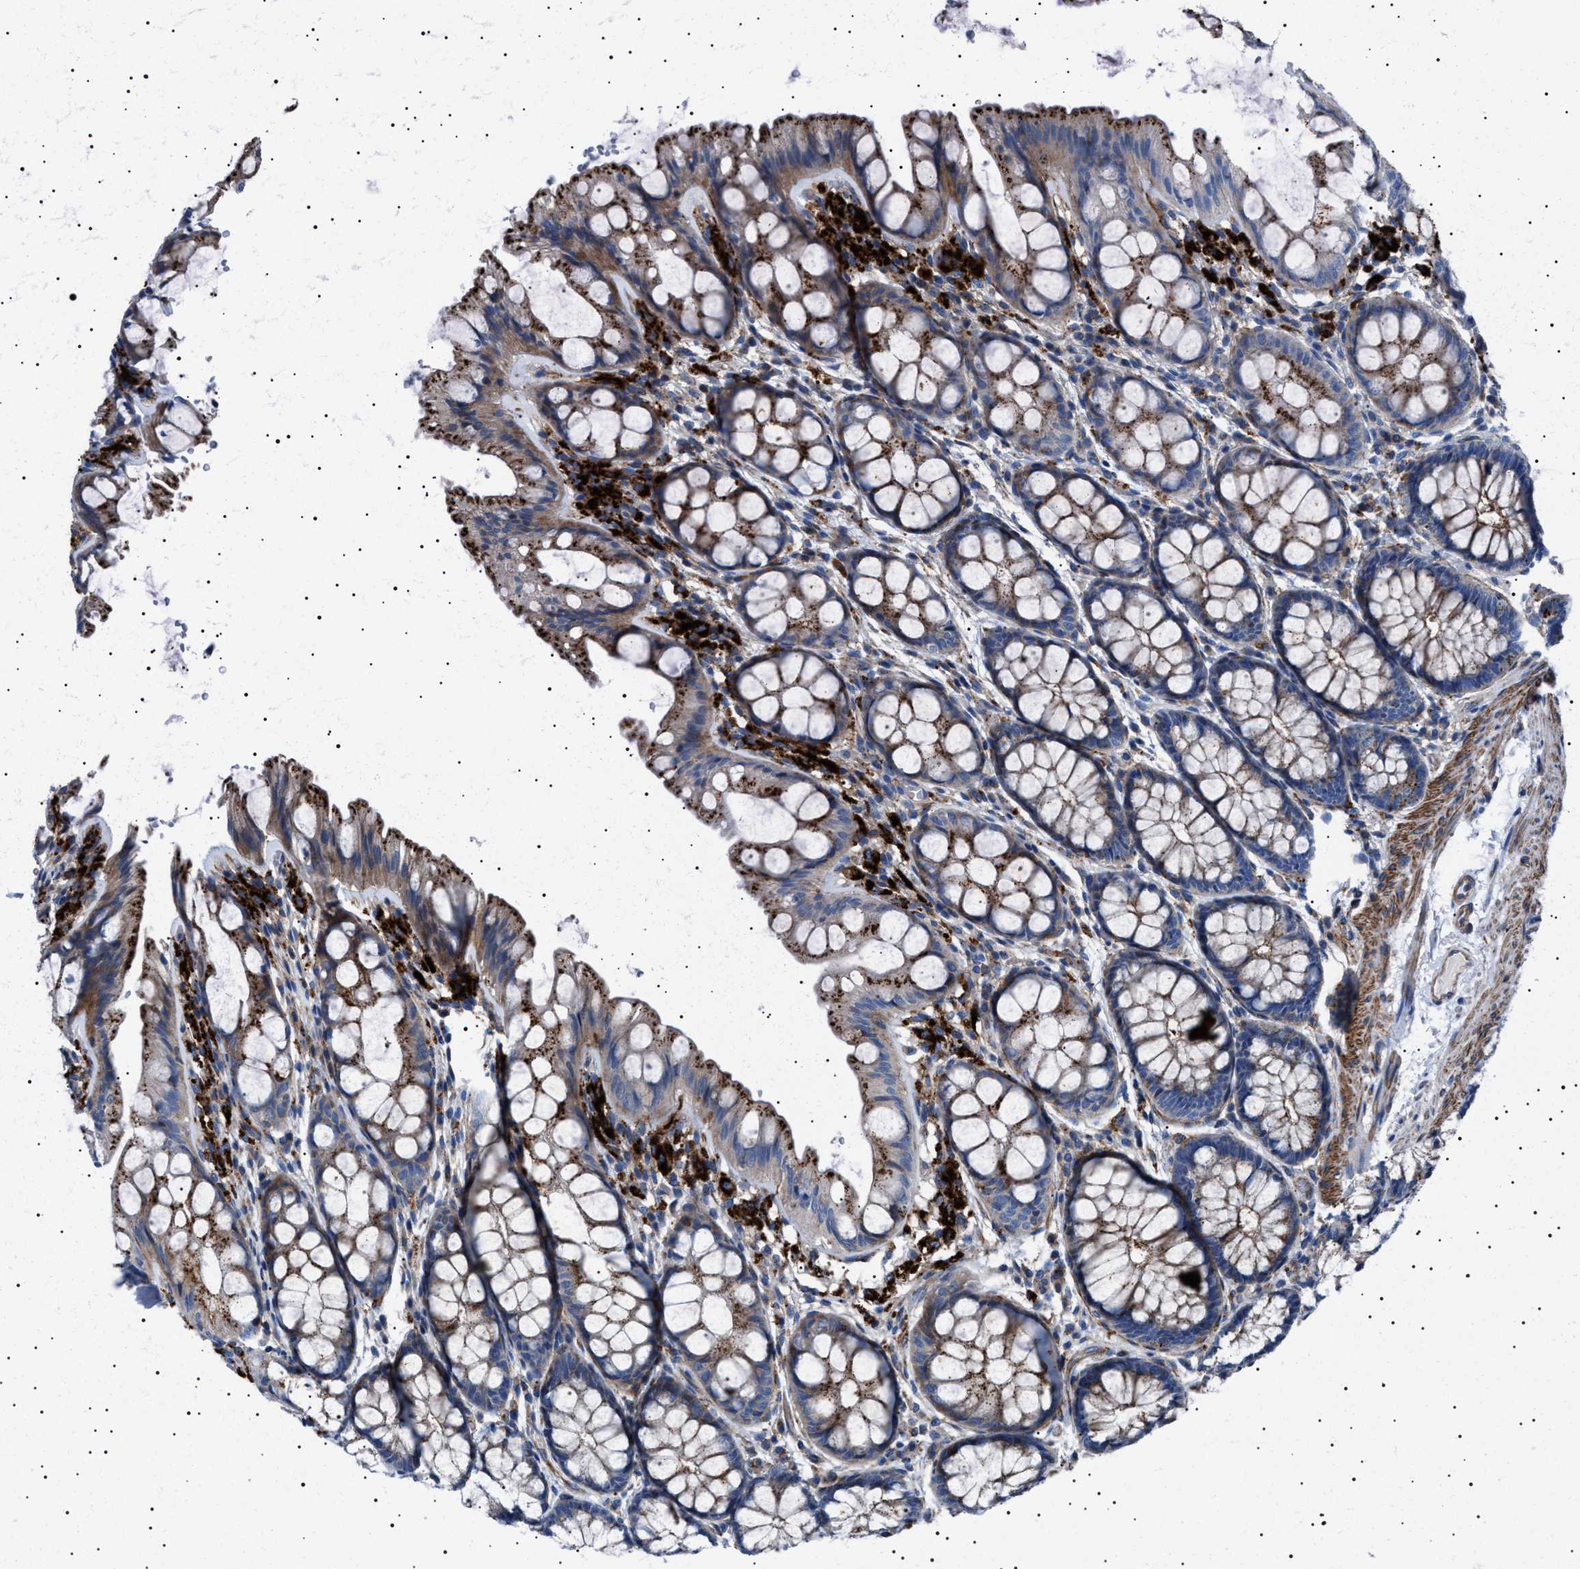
{"staining": {"intensity": "moderate", "quantity": ">75%", "location": "cytoplasmic/membranous"}, "tissue": "colon", "cell_type": "Endothelial cells", "image_type": "normal", "snomed": [{"axis": "morphology", "description": "Normal tissue, NOS"}, {"axis": "topography", "description": "Colon"}], "caption": "Immunohistochemical staining of normal human colon reveals moderate cytoplasmic/membranous protein positivity in approximately >75% of endothelial cells. The protein is shown in brown color, while the nuclei are stained blue.", "gene": "NEU1", "patient": {"sex": "male", "age": 47}}